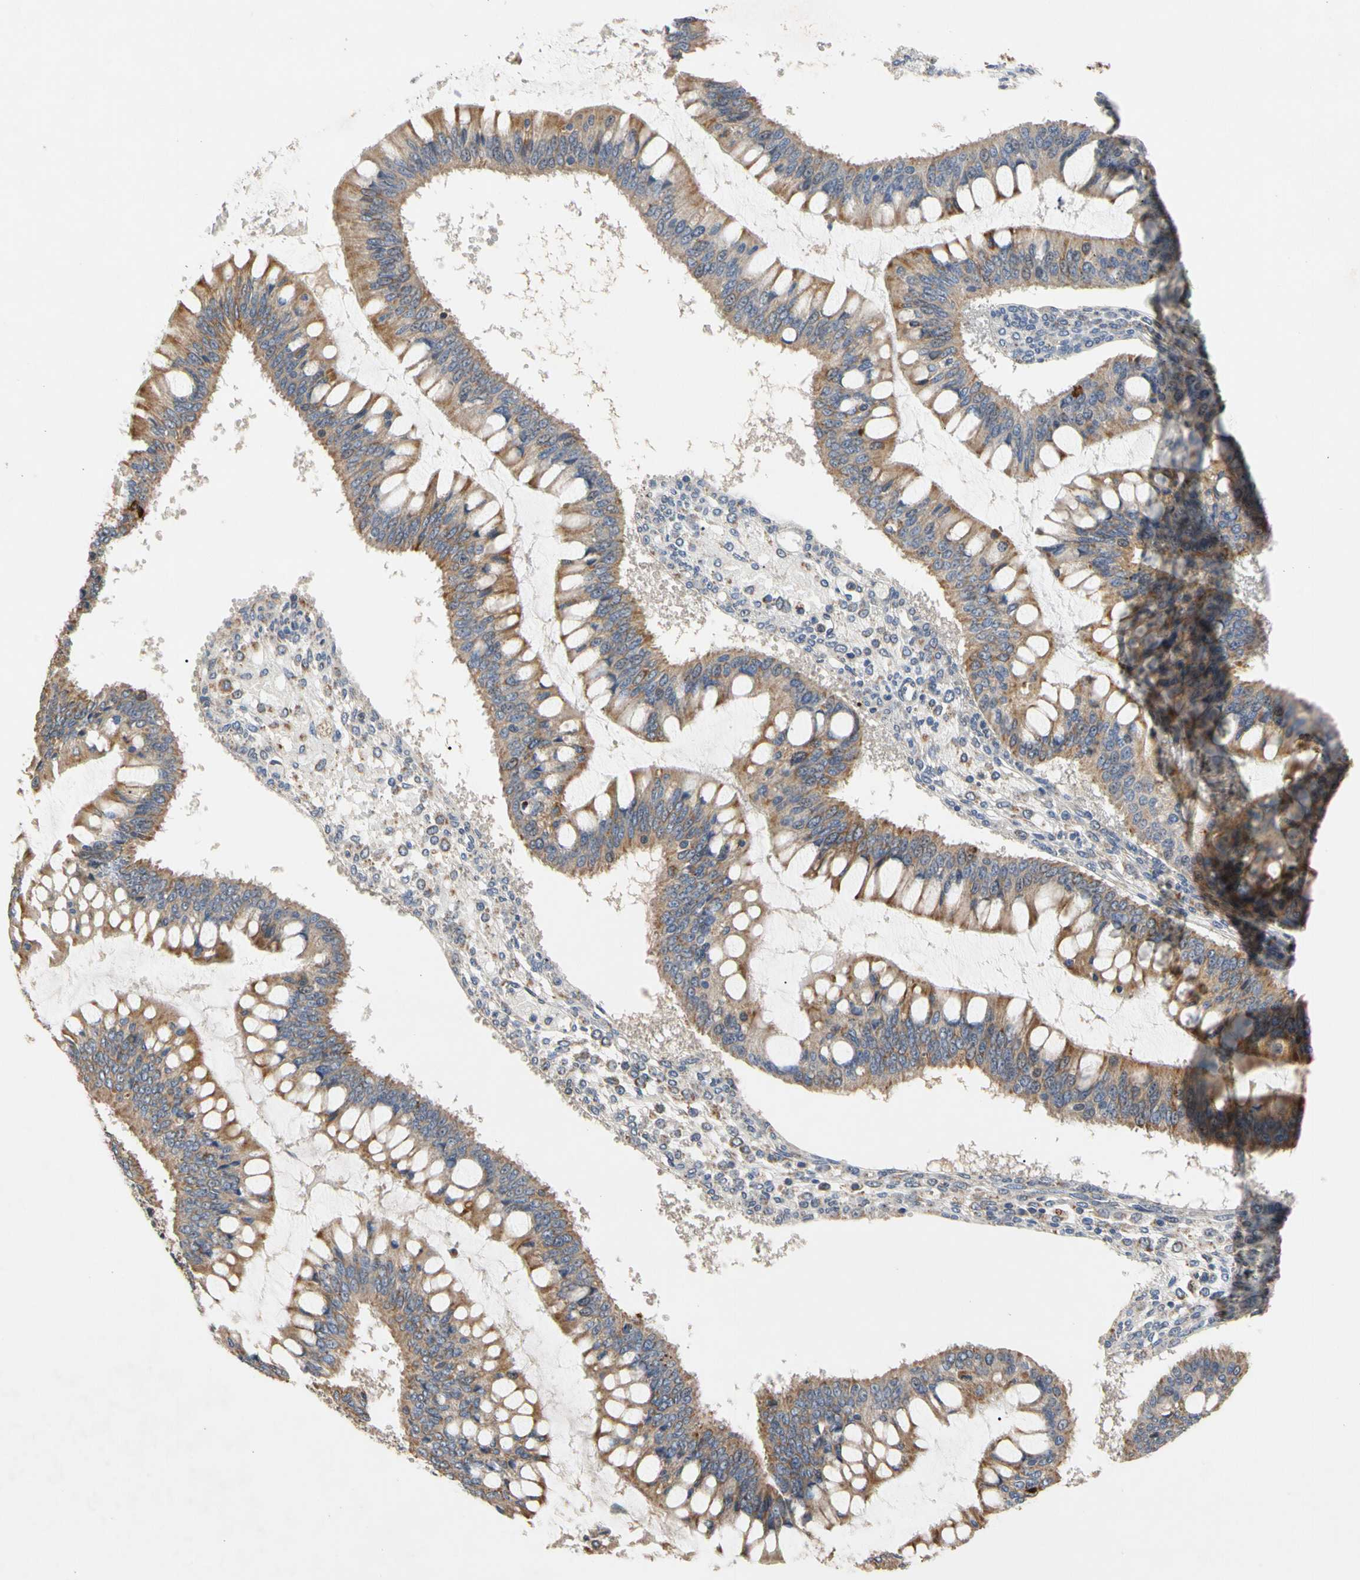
{"staining": {"intensity": "moderate", "quantity": ">75%", "location": "cytoplasmic/membranous"}, "tissue": "ovarian cancer", "cell_type": "Tumor cells", "image_type": "cancer", "snomed": [{"axis": "morphology", "description": "Cystadenocarcinoma, mucinous, NOS"}, {"axis": "topography", "description": "Ovary"}], "caption": "Immunohistochemistry of human ovarian cancer (mucinous cystadenocarcinoma) displays medium levels of moderate cytoplasmic/membranous staining in about >75% of tumor cells. The staining is performed using DAB brown chromogen to label protein expression. The nuclei are counter-stained blue using hematoxylin.", "gene": "GPD2", "patient": {"sex": "female", "age": 73}}